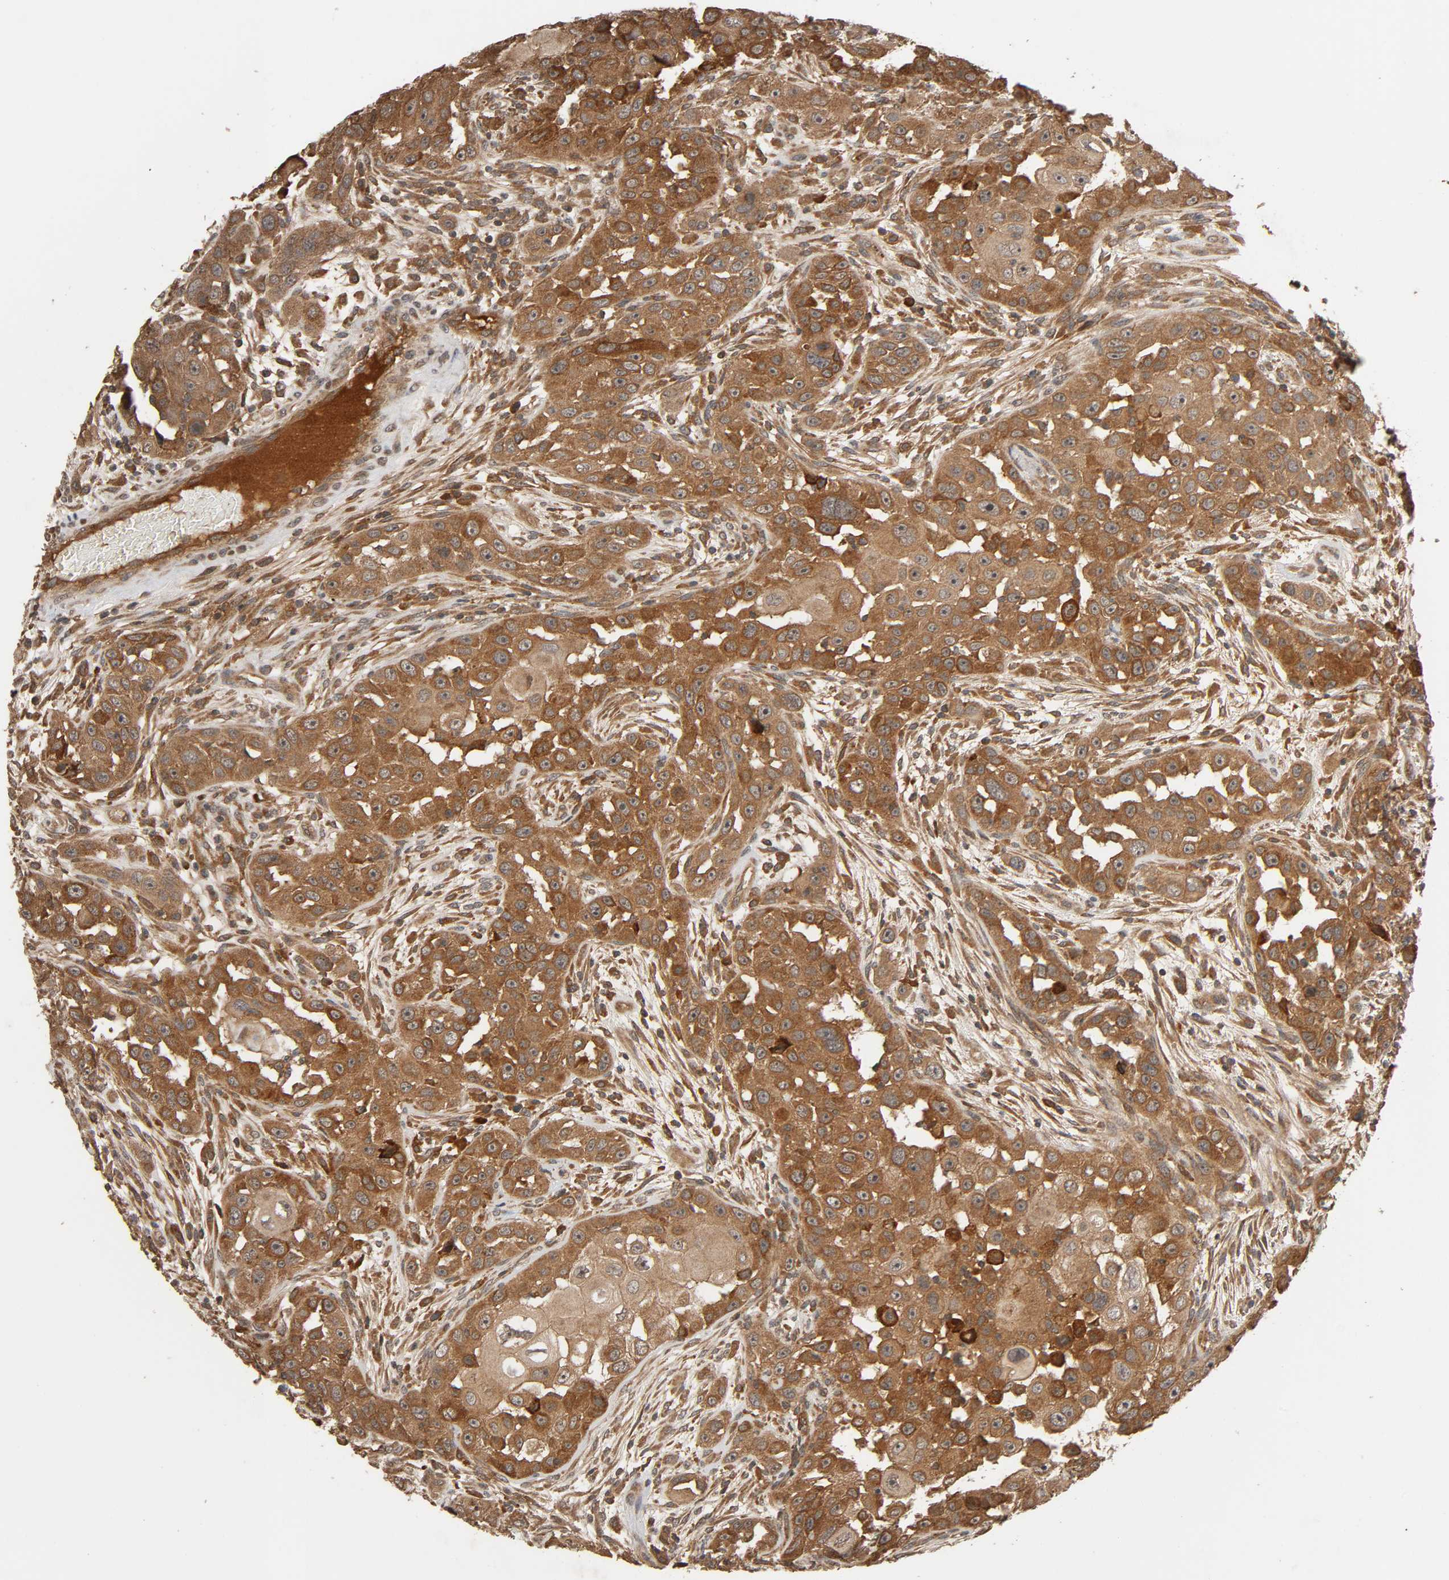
{"staining": {"intensity": "strong", "quantity": ">75%", "location": "cytoplasmic/membranous"}, "tissue": "head and neck cancer", "cell_type": "Tumor cells", "image_type": "cancer", "snomed": [{"axis": "morphology", "description": "Carcinoma, NOS"}, {"axis": "topography", "description": "Head-Neck"}], "caption": "The image shows immunohistochemical staining of head and neck carcinoma. There is strong cytoplasmic/membranous staining is appreciated in approximately >75% of tumor cells. (IHC, brightfield microscopy, high magnification).", "gene": "MAP3K8", "patient": {"sex": "male", "age": 87}}